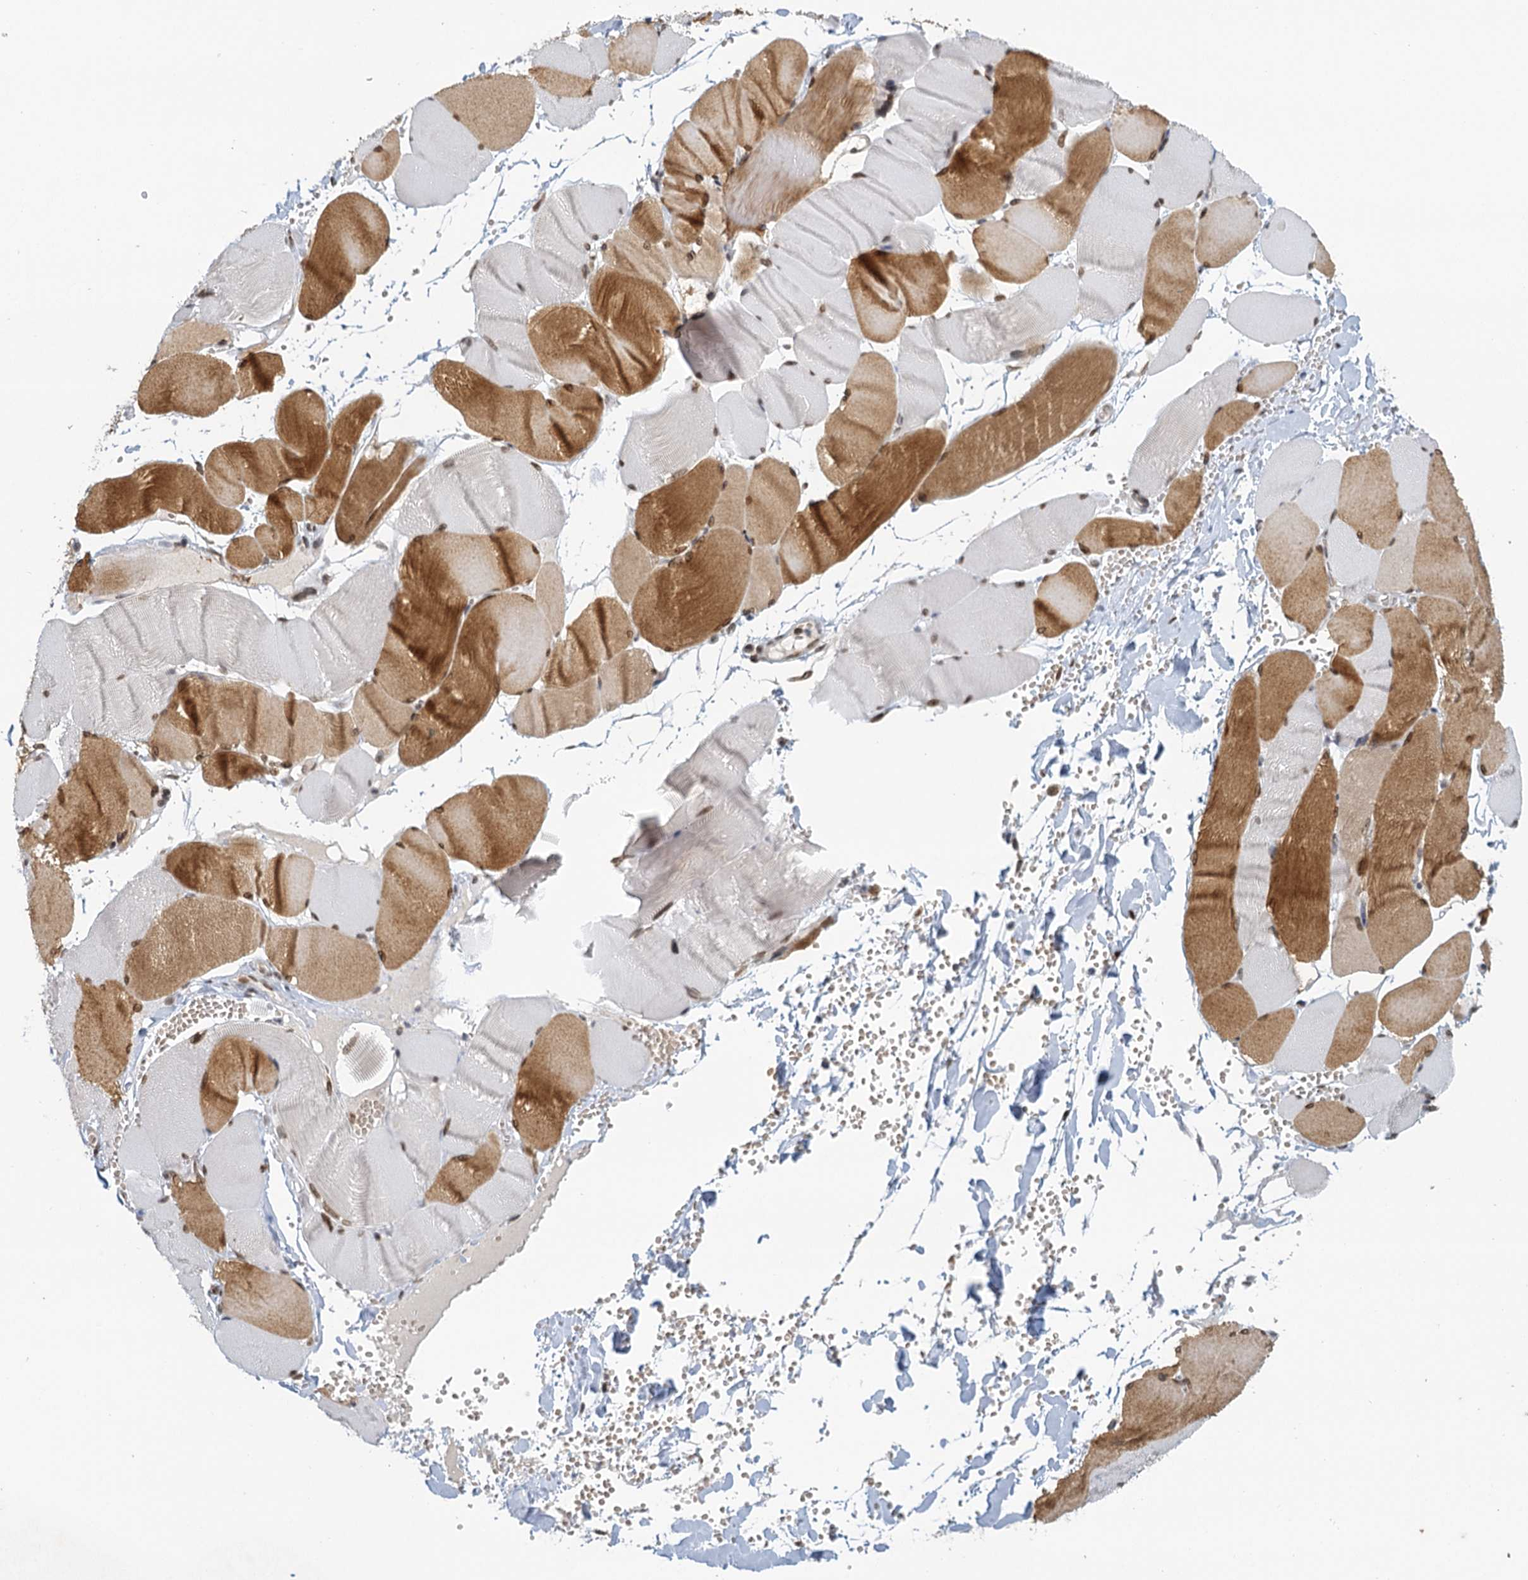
{"staining": {"intensity": "moderate", "quantity": ">75%", "location": "nuclear"}, "tissue": "adipose tissue", "cell_type": "Adipocytes", "image_type": "normal", "snomed": [{"axis": "morphology", "description": "Normal tissue, NOS"}, {"axis": "topography", "description": "Skeletal muscle"}, {"axis": "topography", "description": "Peripheral nerve tissue"}], "caption": "Protein staining of normal adipose tissue demonstrates moderate nuclear staining in about >75% of adipocytes. The protein of interest is stained brown, and the nuclei are stained in blue (DAB (3,3'-diaminobenzidine) IHC with brightfield microscopy, high magnification).", "gene": "TREX1", "patient": {"sex": "female", "age": 55}}